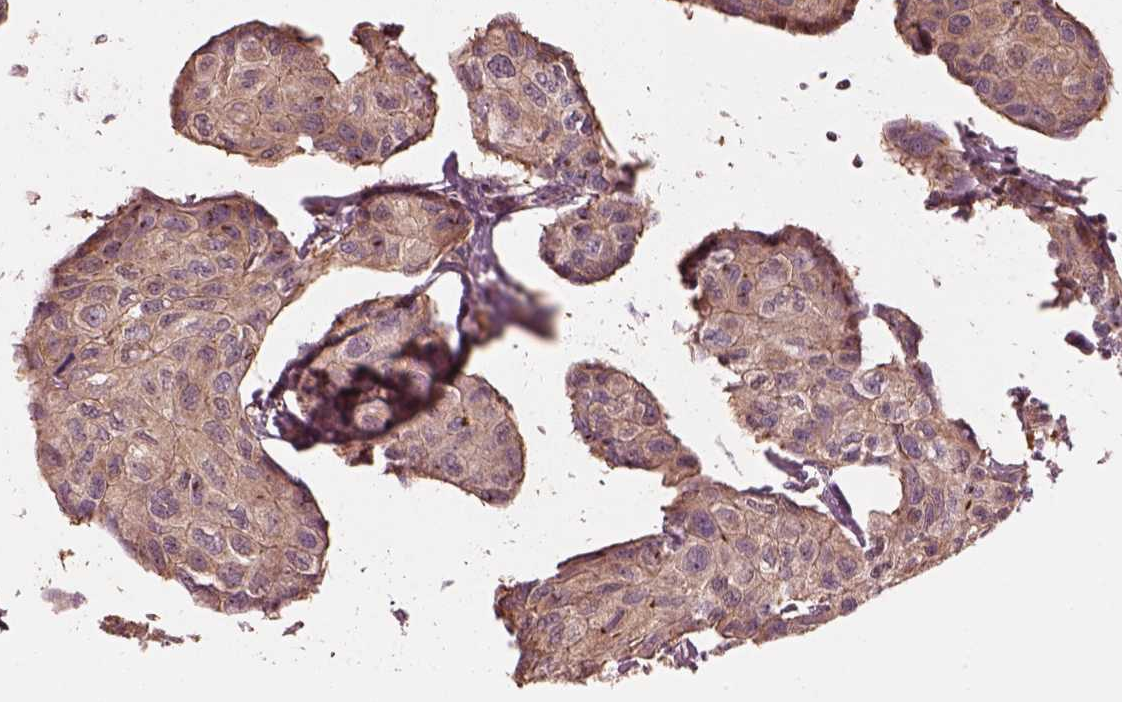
{"staining": {"intensity": "weak", "quantity": ">75%", "location": "cytoplasmic/membranous"}, "tissue": "breast cancer", "cell_type": "Tumor cells", "image_type": "cancer", "snomed": [{"axis": "morphology", "description": "Duct carcinoma"}, {"axis": "topography", "description": "Breast"}], "caption": "There is low levels of weak cytoplasmic/membranous positivity in tumor cells of breast invasive ductal carcinoma, as demonstrated by immunohistochemical staining (brown color).", "gene": "STK33", "patient": {"sex": "female", "age": 80}}